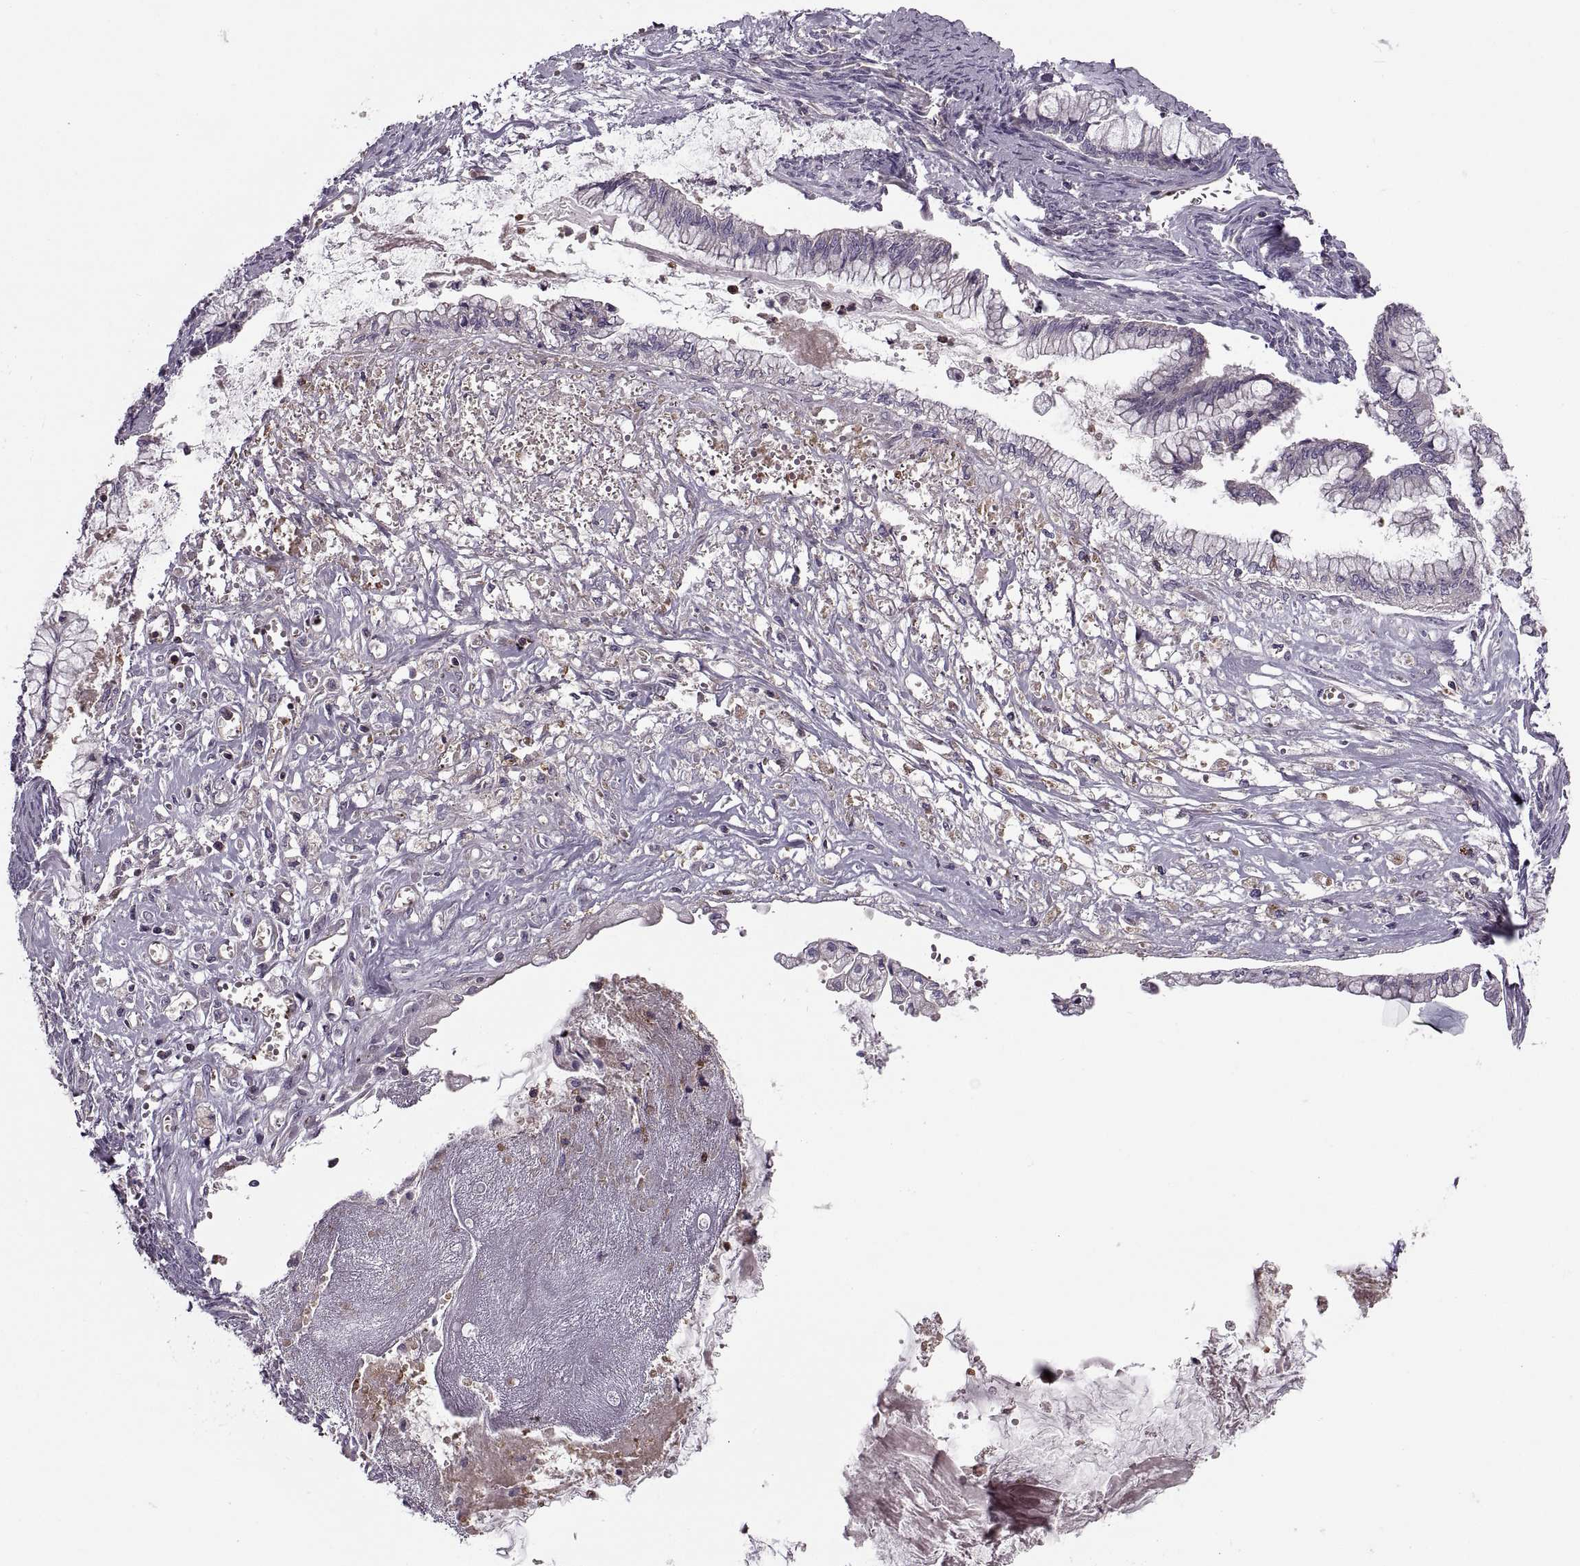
{"staining": {"intensity": "negative", "quantity": "none", "location": "none"}, "tissue": "ovarian cancer", "cell_type": "Tumor cells", "image_type": "cancer", "snomed": [{"axis": "morphology", "description": "Cystadenocarcinoma, mucinous, NOS"}, {"axis": "topography", "description": "Ovary"}], "caption": "A histopathology image of mucinous cystadenocarcinoma (ovarian) stained for a protein demonstrates no brown staining in tumor cells.", "gene": "SLC2A3", "patient": {"sex": "female", "age": 67}}